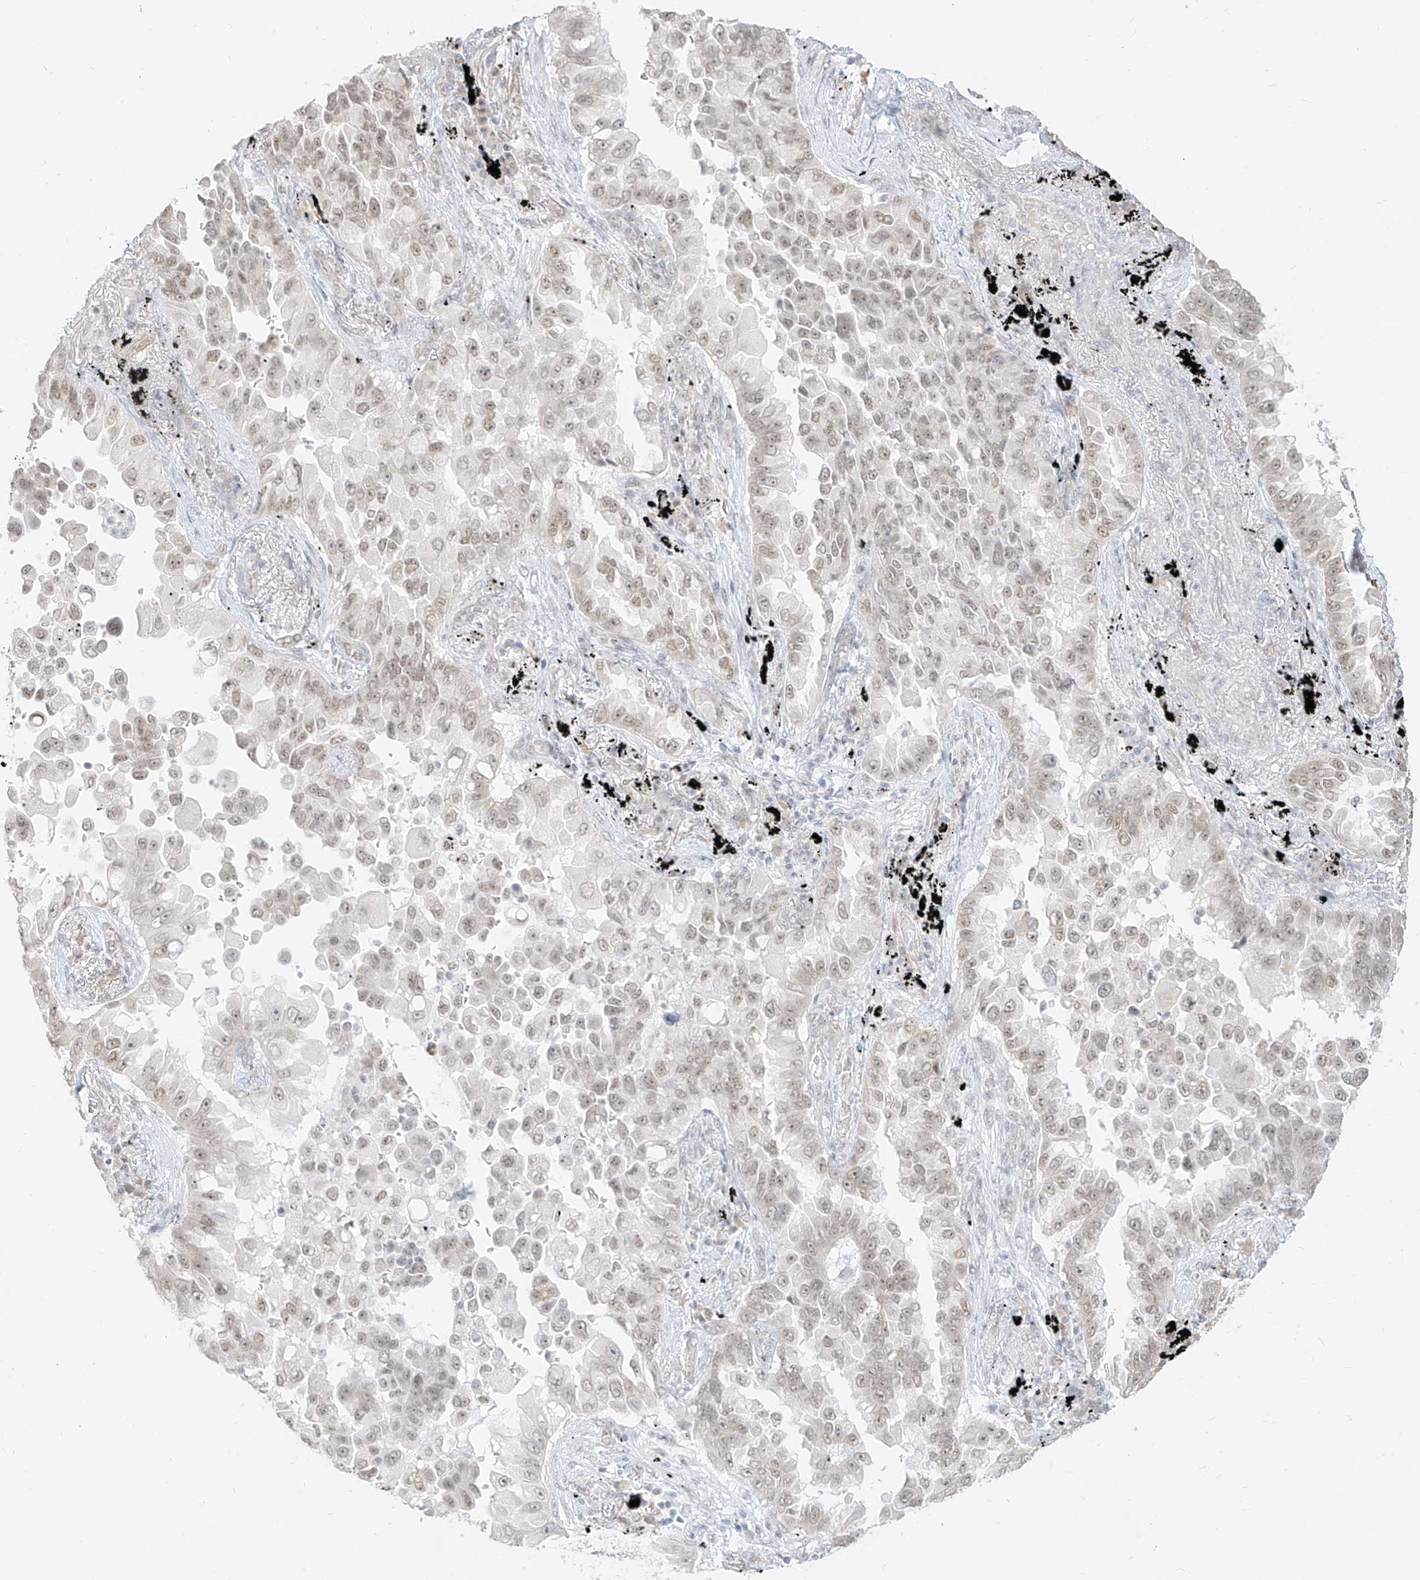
{"staining": {"intensity": "weak", "quantity": "25%-75%", "location": "nuclear"}, "tissue": "lung cancer", "cell_type": "Tumor cells", "image_type": "cancer", "snomed": [{"axis": "morphology", "description": "Adenocarcinoma, NOS"}, {"axis": "topography", "description": "Lung"}], "caption": "Immunohistochemistry (IHC) image of neoplastic tissue: lung cancer stained using immunohistochemistry (IHC) reveals low levels of weak protein expression localized specifically in the nuclear of tumor cells, appearing as a nuclear brown color.", "gene": "SUPT5H", "patient": {"sex": "female", "age": 67}}